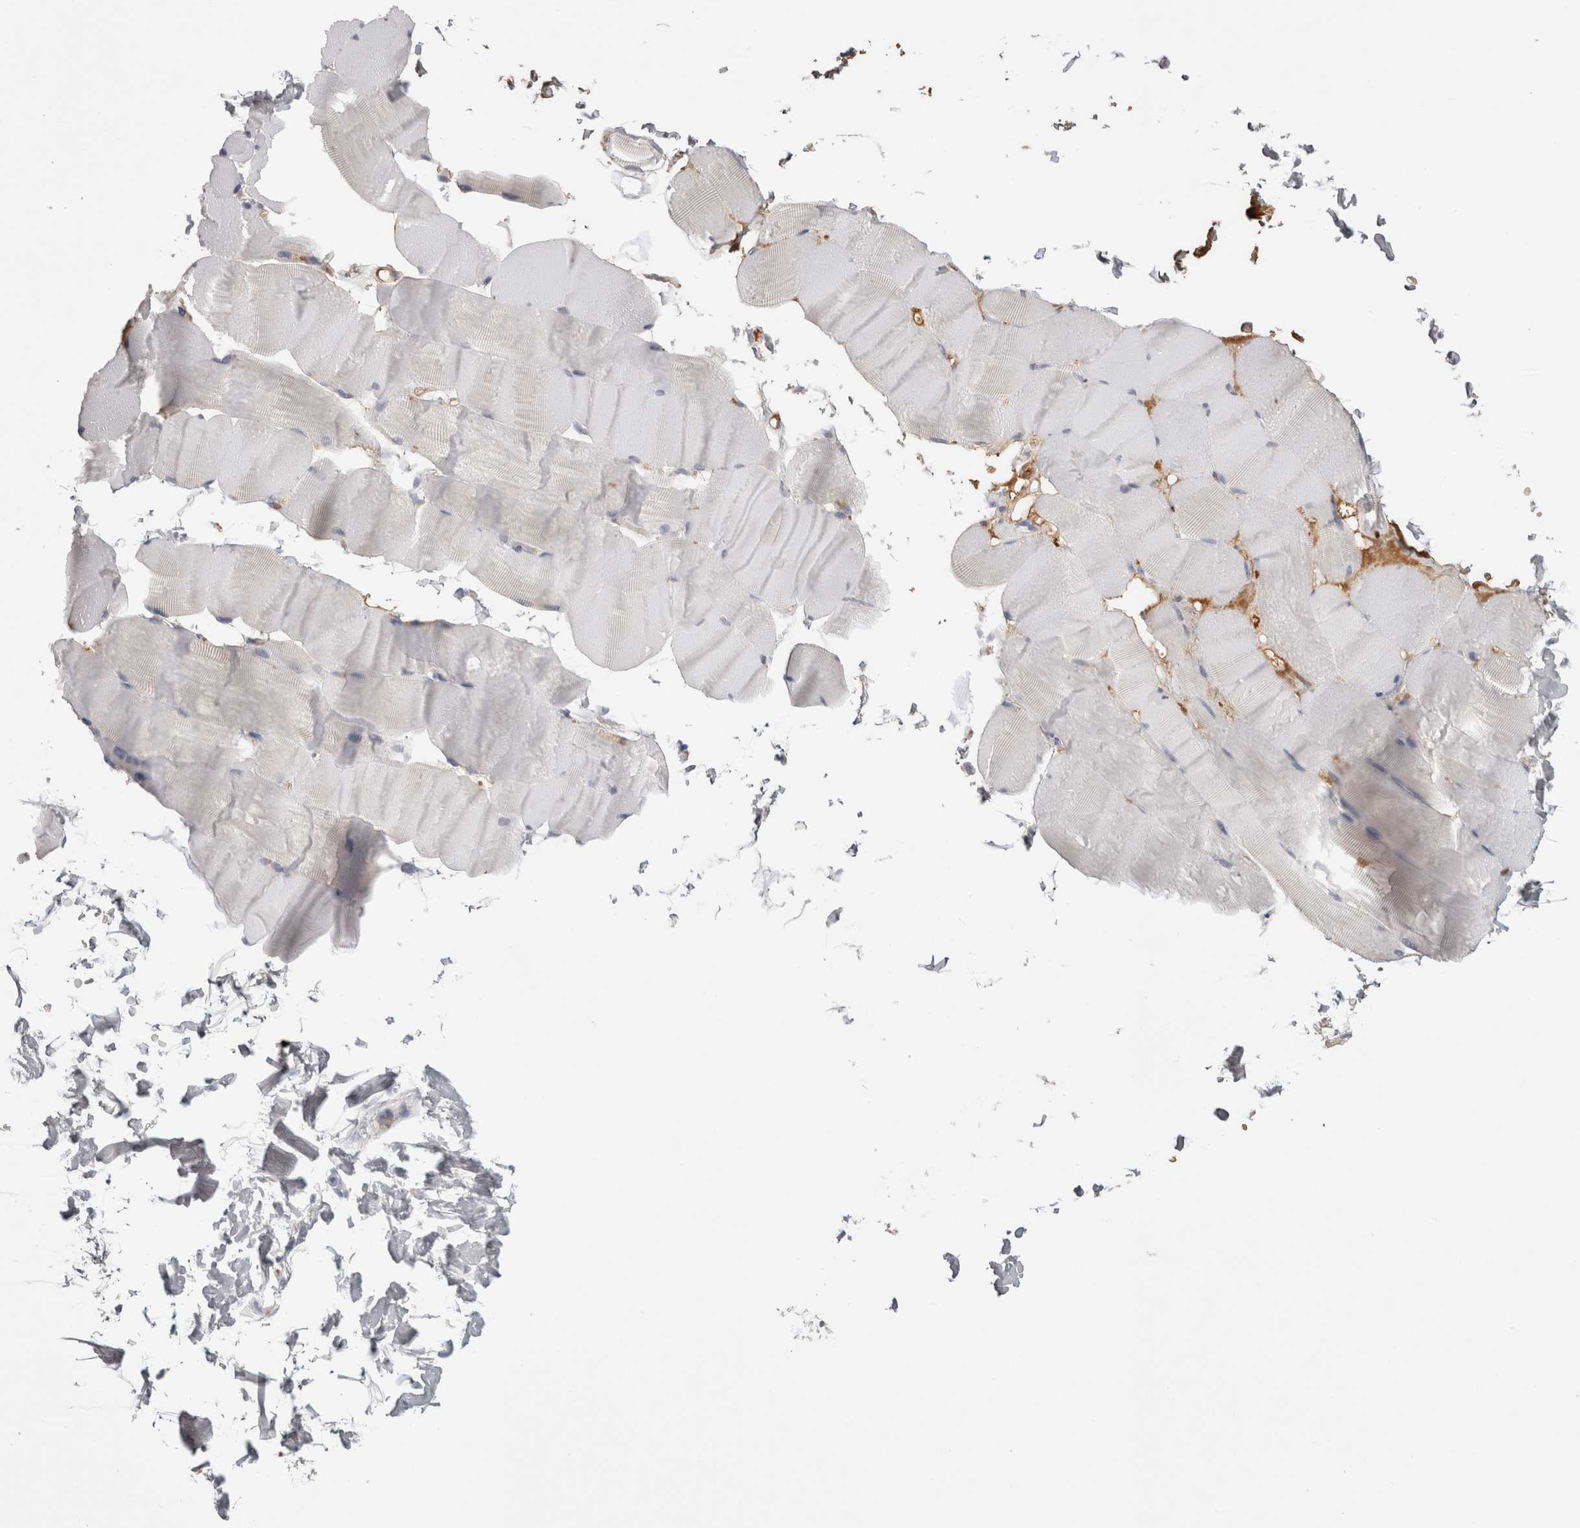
{"staining": {"intensity": "negative", "quantity": "none", "location": "none"}, "tissue": "skeletal muscle", "cell_type": "Myocytes", "image_type": "normal", "snomed": [{"axis": "morphology", "description": "Normal tissue, NOS"}, {"axis": "topography", "description": "Skin"}, {"axis": "topography", "description": "Skeletal muscle"}], "caption": "Immunohistochemistry (IHC) photomicrograph of normal skeletal muscle stained for a protein (brown), which exhibits no expression in myocytes. (DAB immunohistochemistry (IHC) visualized using brightfield microscopy, high magnification).", "gene": "SAA4", "patient": {"sex": "male", "age": 83}}